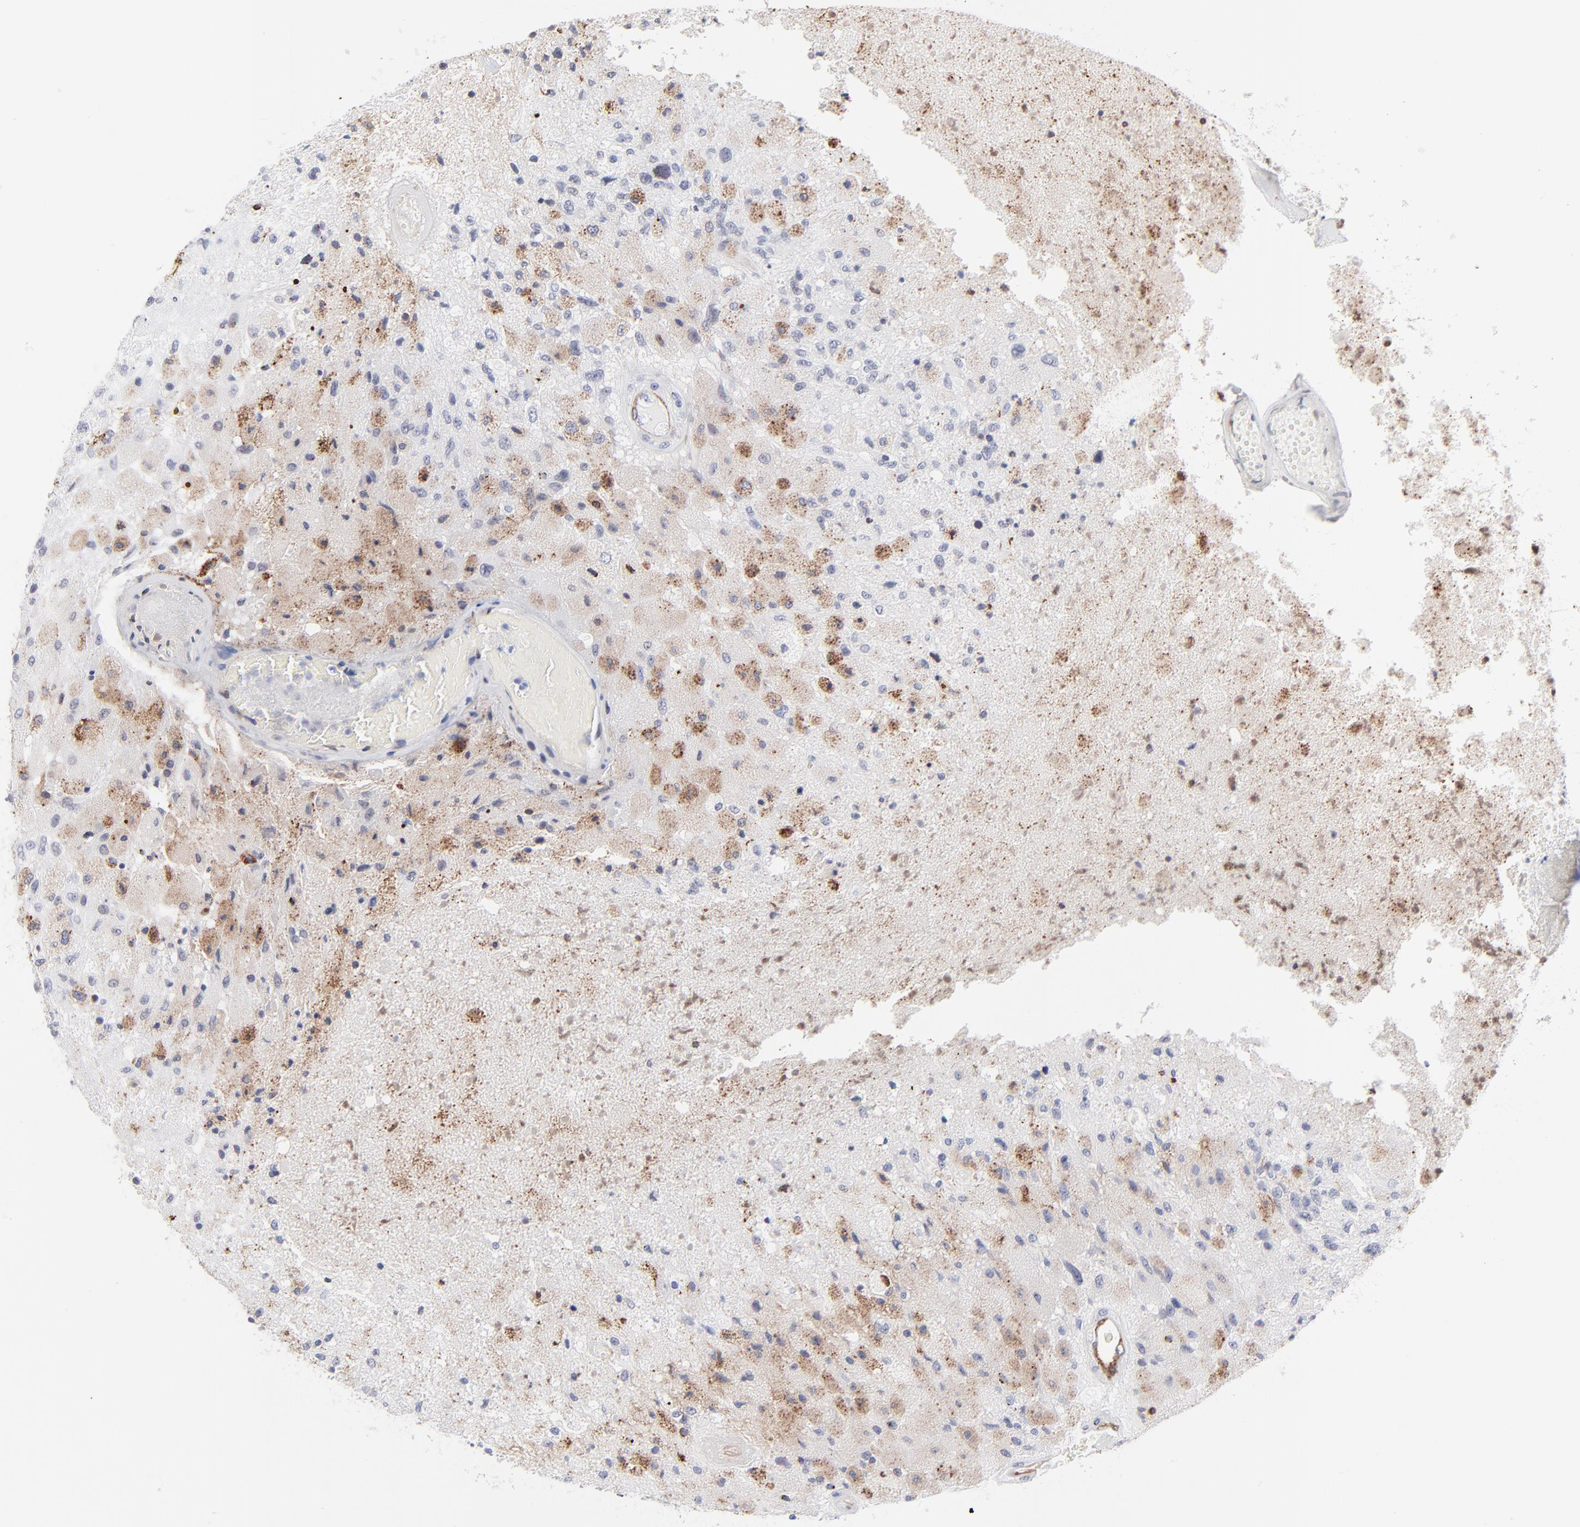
{"staining": {"intensity": "moderate", "quantity": "25%-75%", "location": "cytoplasmic/membranous"}, "tissue": "glioma", "cell_type": "Tumor cells", "image_type": "cancer", "snomed": [{"axis": "morphology", "description": "Normal tissue, NOS"}, {"axis": "morphology", "description": "Glioma, malignant, High grade"}, {"axis": "topography", "description": "Cerebral cortex"}], "caption": "Brown immunohistochemical staining in glioma reveals moderate cytoplasmic/membranous positivity in about 25%-75% of tumor cells. (Brightfield microscopy of DAB IHC at high magnification).", "gene": "PDGFRB", "patient": {"sex": "male", "age": 77}}